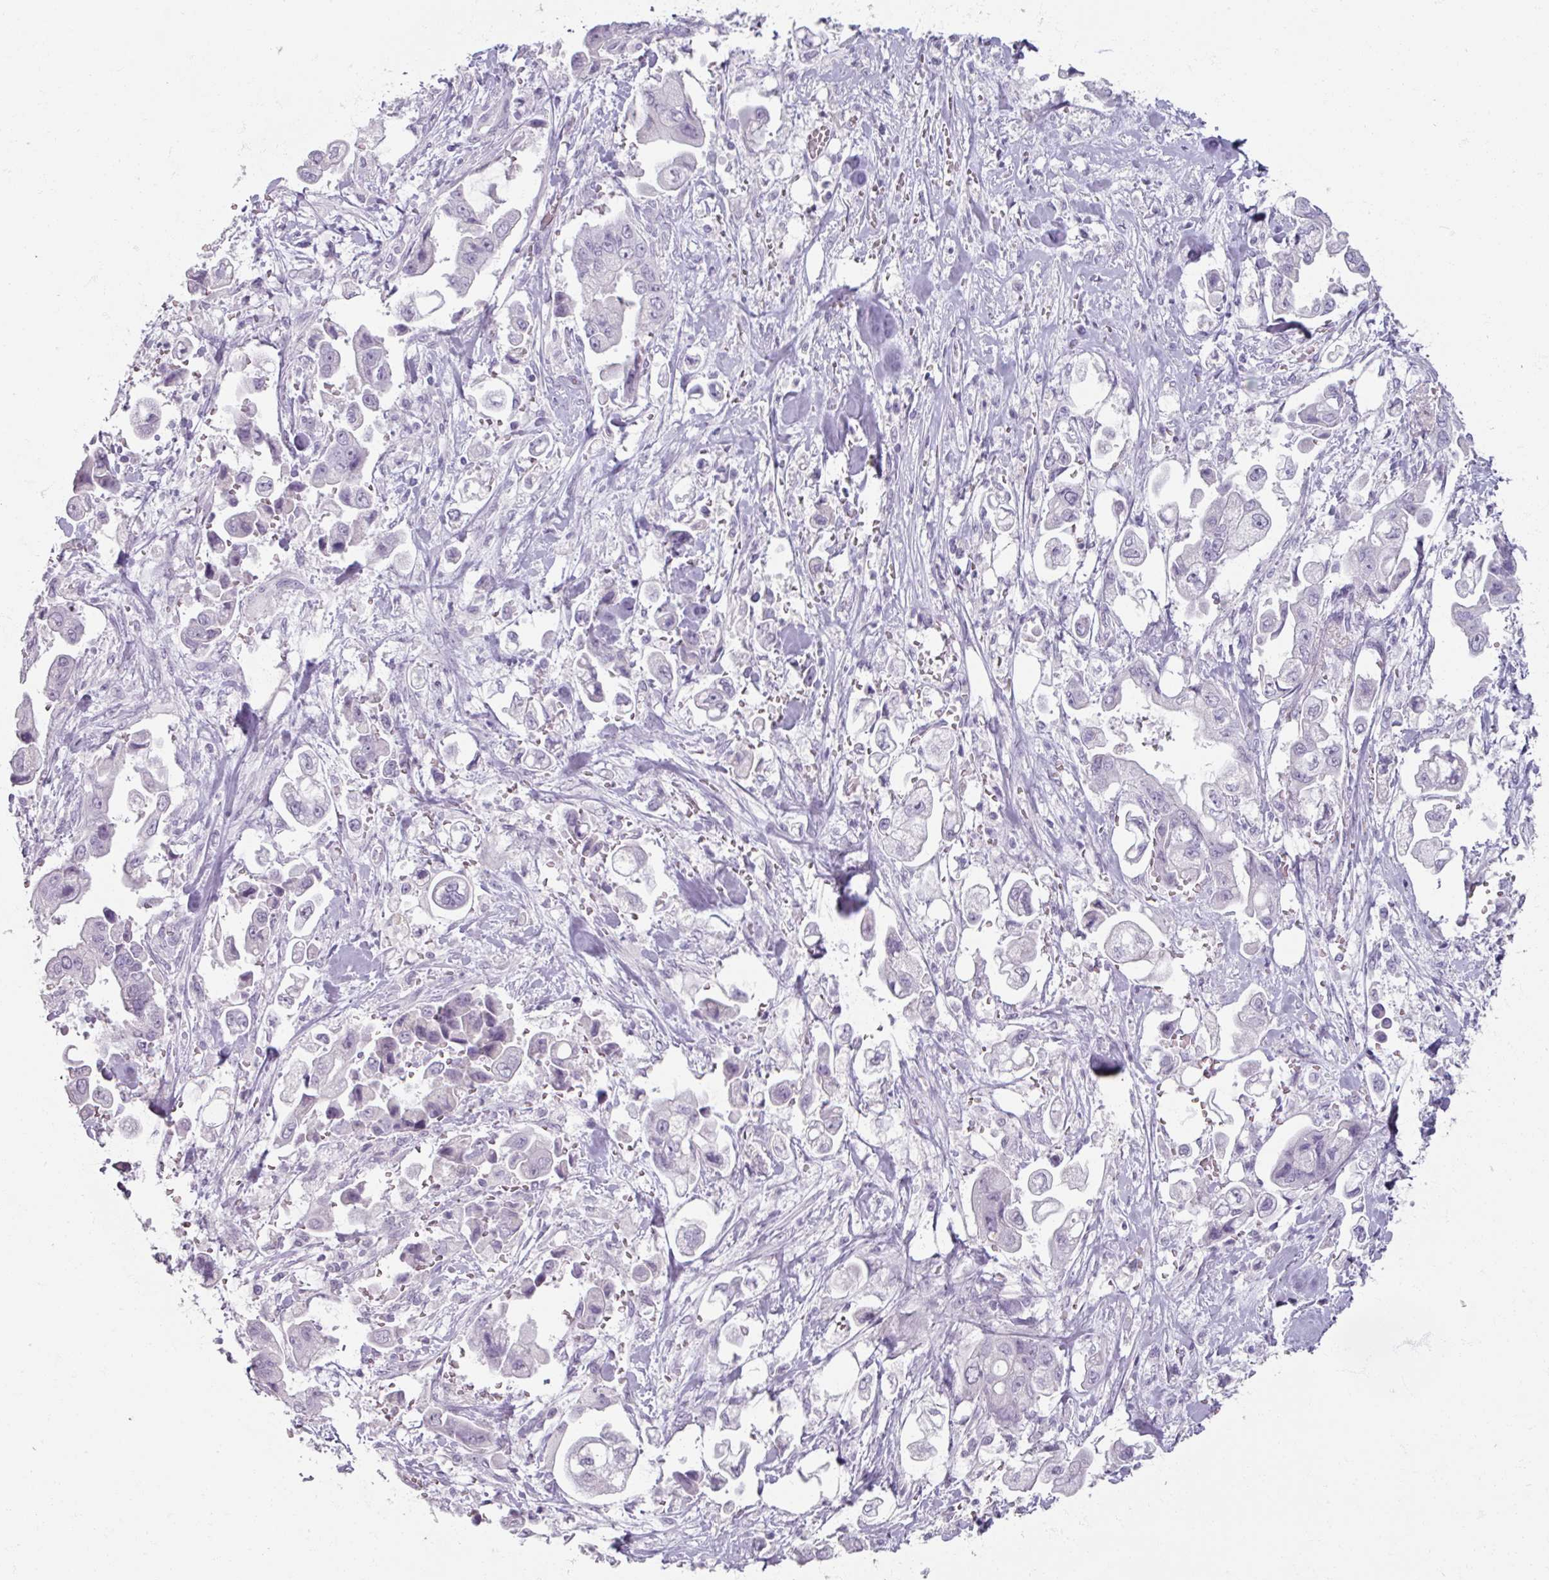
{"staining": {"intensity": "negative", "quantity": "none", "location": "none"}, "tissue": "stomach cancer", "cell_type": "Tumor cells", "image_type": "cancer", "snomed": [{"axis": "morphology", "description": "Adenocarcinoma, NOS"}, {"axis": "topography", "description": "Stomach"}], "caption": "There is no significant positivity in tumor cells of adenocarcinoma (stomach).", "gene": "TG", "patient": {"sex": "male", "age": 62}}